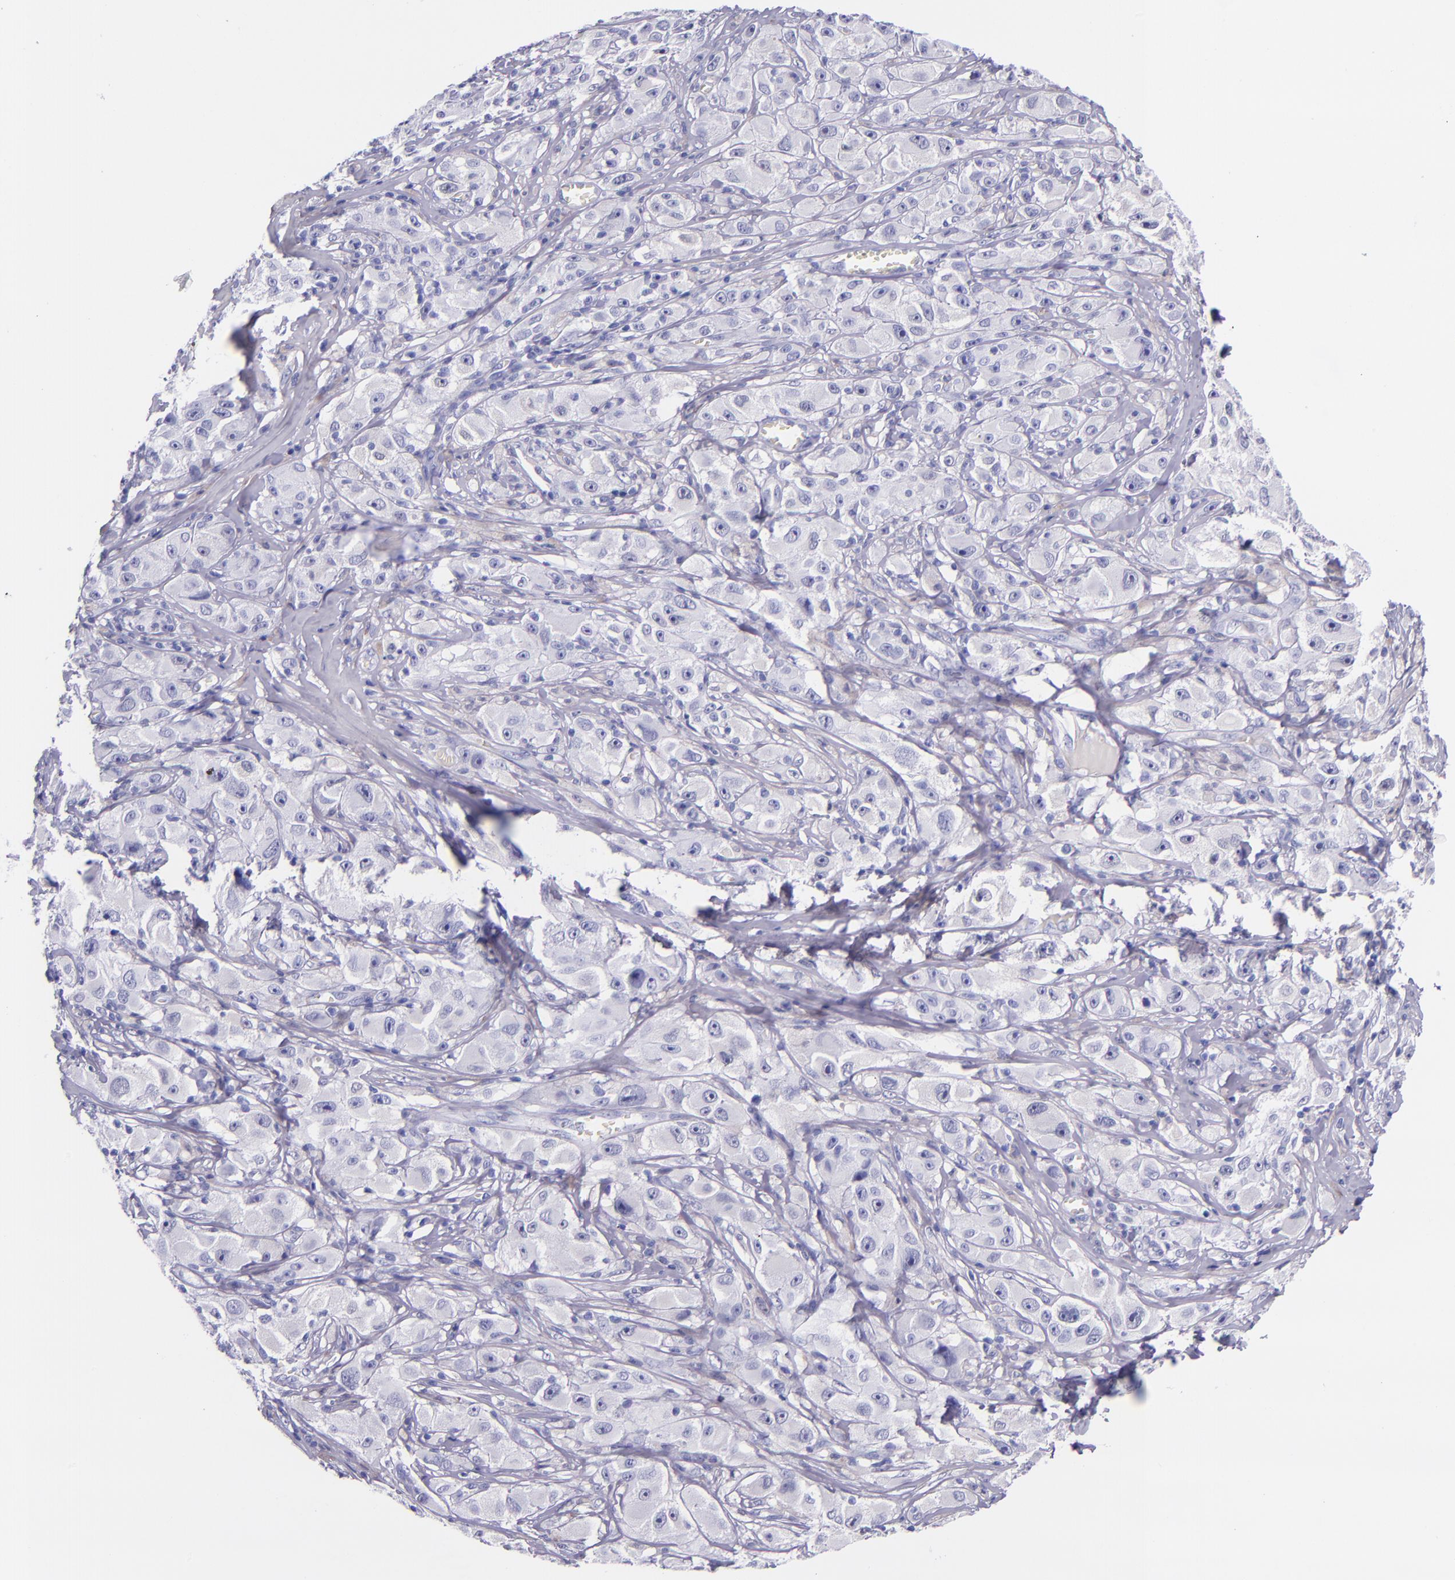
{"staining": {"intensity": "negative", "quantity": "none", "location": "none"}, "tissue": "melanoma", "cell_type": "Tumor cells", "image_type": "cancer", "snomed": [{"axis": "morphology", "description": "Malignant melanoma, NOS"}, {"axis": "topography", "description": "Skin"}], "caption": "Micrograph shows no significant protein staining in tumor cells of melanoma. Brightfield microscopy of immunohistochemistry stained with DAB (3,3'-diaminobenzidine) (brown) and hematoxylin (blue), captured at high magnification.", "gene": "SLPI", "patient": {"sex": "male", "age": 56}}